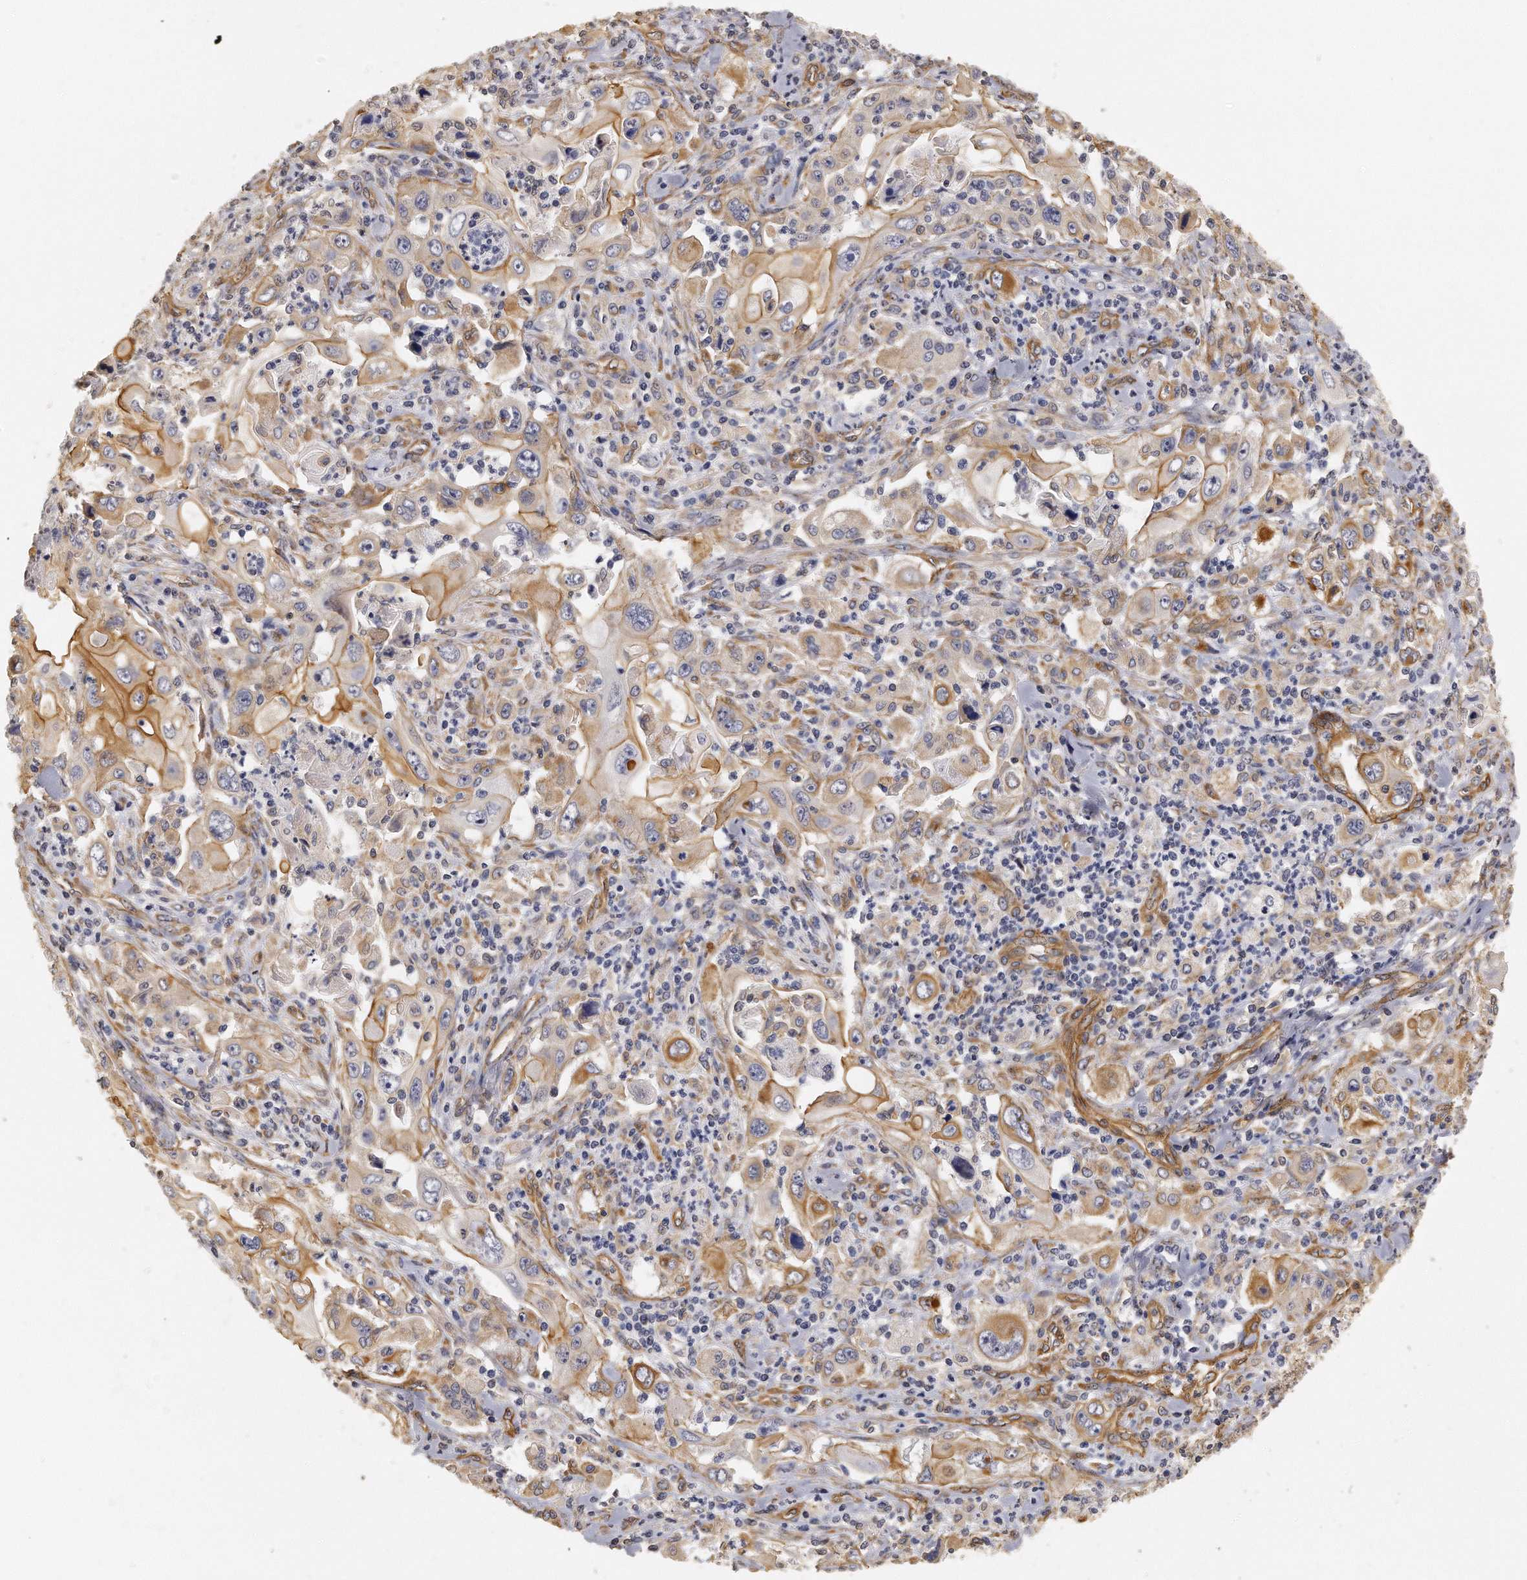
{"staining": {"intensity": "moderate", "quantity": "25%-75%", "location": "cytoplasmic/membranous"}, "tissue": "pancreatic cancer", "cell_type": "Tumor cells", "image_type": "cancer", "snomed": [{"axis": "morphology", "description": "Adenocarcinoma, NOS"}, {"axis": "topography", "description": "Pancreas"}], "caption": "This is an image of immunohistochemistry staining of pancreatic cancer (adenocarcinoma), which shows moderate staining in the cytoplasmic/membranous of tumor cells.", "gene": "CHST7", "patient": {"sex": "male", "age": 70}}